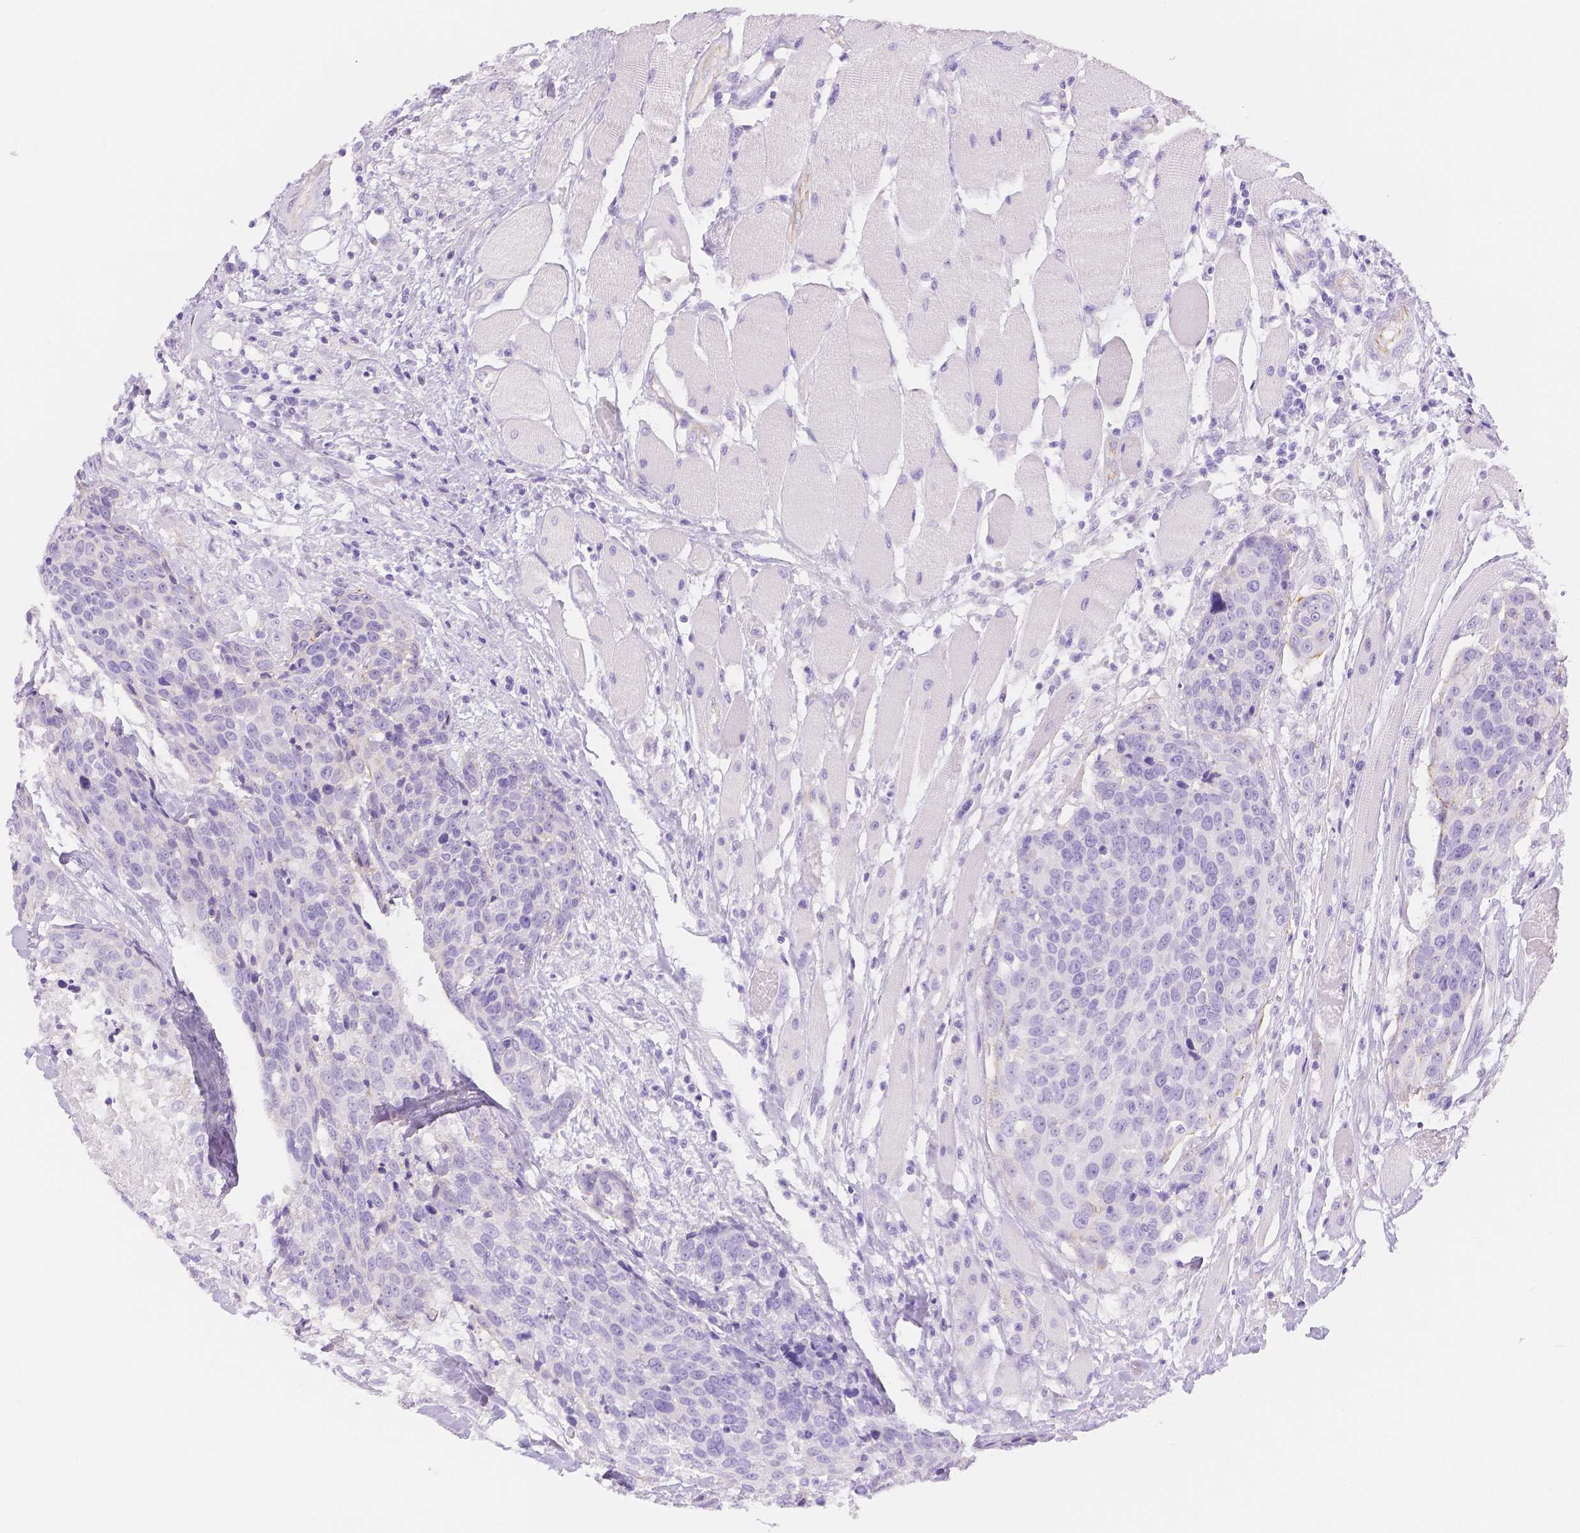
{"staining": {"intensity": "negative", "quantity": "none", "location": "none"}, "tissue": "head and neck cancer", "cell_type": "Tumor cells", "image_type": "cancer", "snomed": [{"axis": "morphology", "description": "Squamous cell carcinoma, NOS"}, {"axis": "topography", "description": "Oral tissue"}, {"axis": "topography", "description": "Head-Neck"}], "caption": "DAB immunohistochemical staining of head and neck squamous cell carcinoma reveals no significant positivity in tumor cells.", "gene": "SLC27A5", "patient": {"sex": "male", "age": 64}}